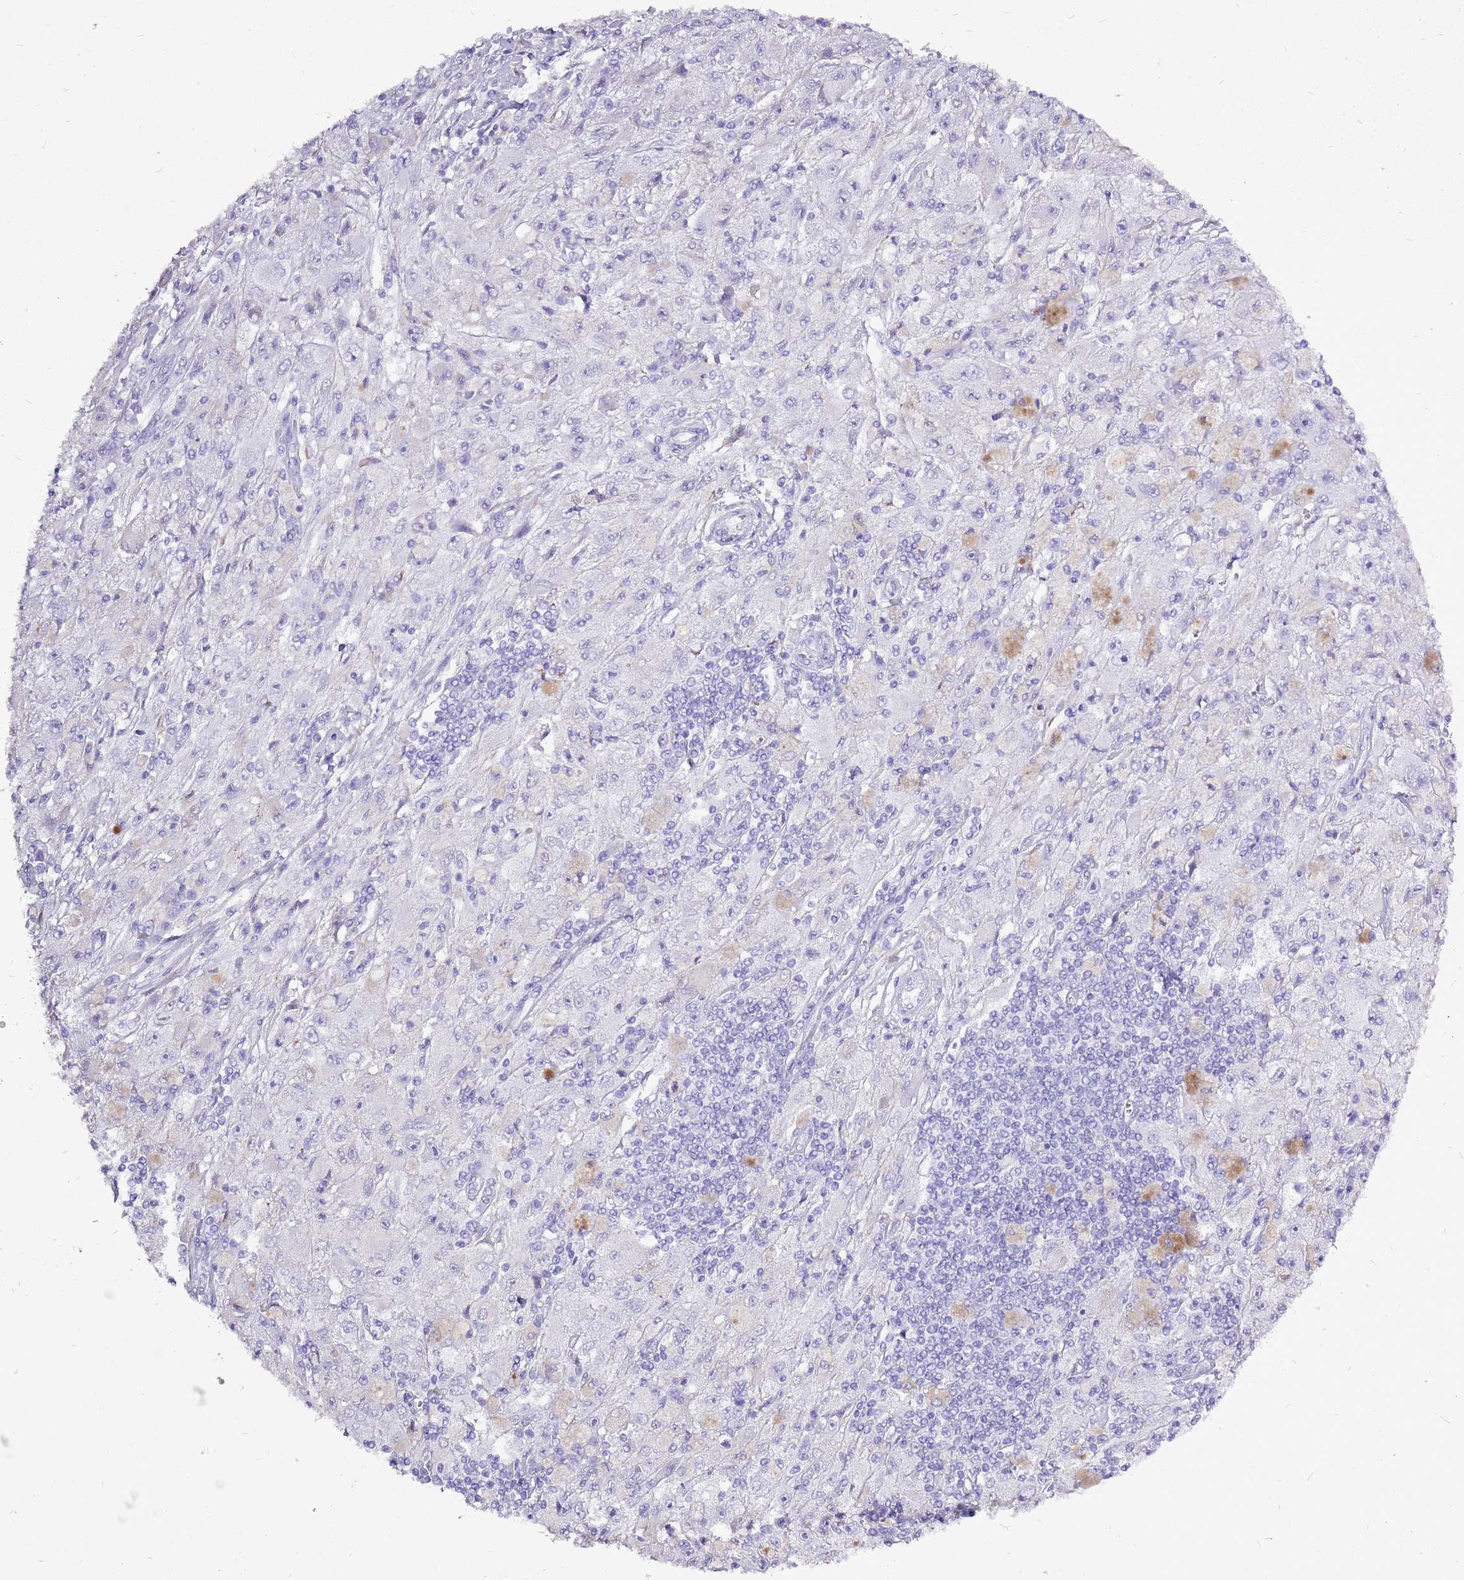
{"staining": {"intensity": "negative", "quantity": "none", "location": "none"}, "tissue": "melanoma", "cell_type": "Tumor cells", "image_type": "cancer", "snomed": [{"axis": "morphology", "description": "Malignant melanoma, Metastatic site"}, {"axis": "topography", "description": "Skin"}], "caption": "Tumor cells are negative for protein expression in human malignant melanoma (metastatic site).", "gene": "ACSS3", "patient": {"sex": "male", "age": 53}}